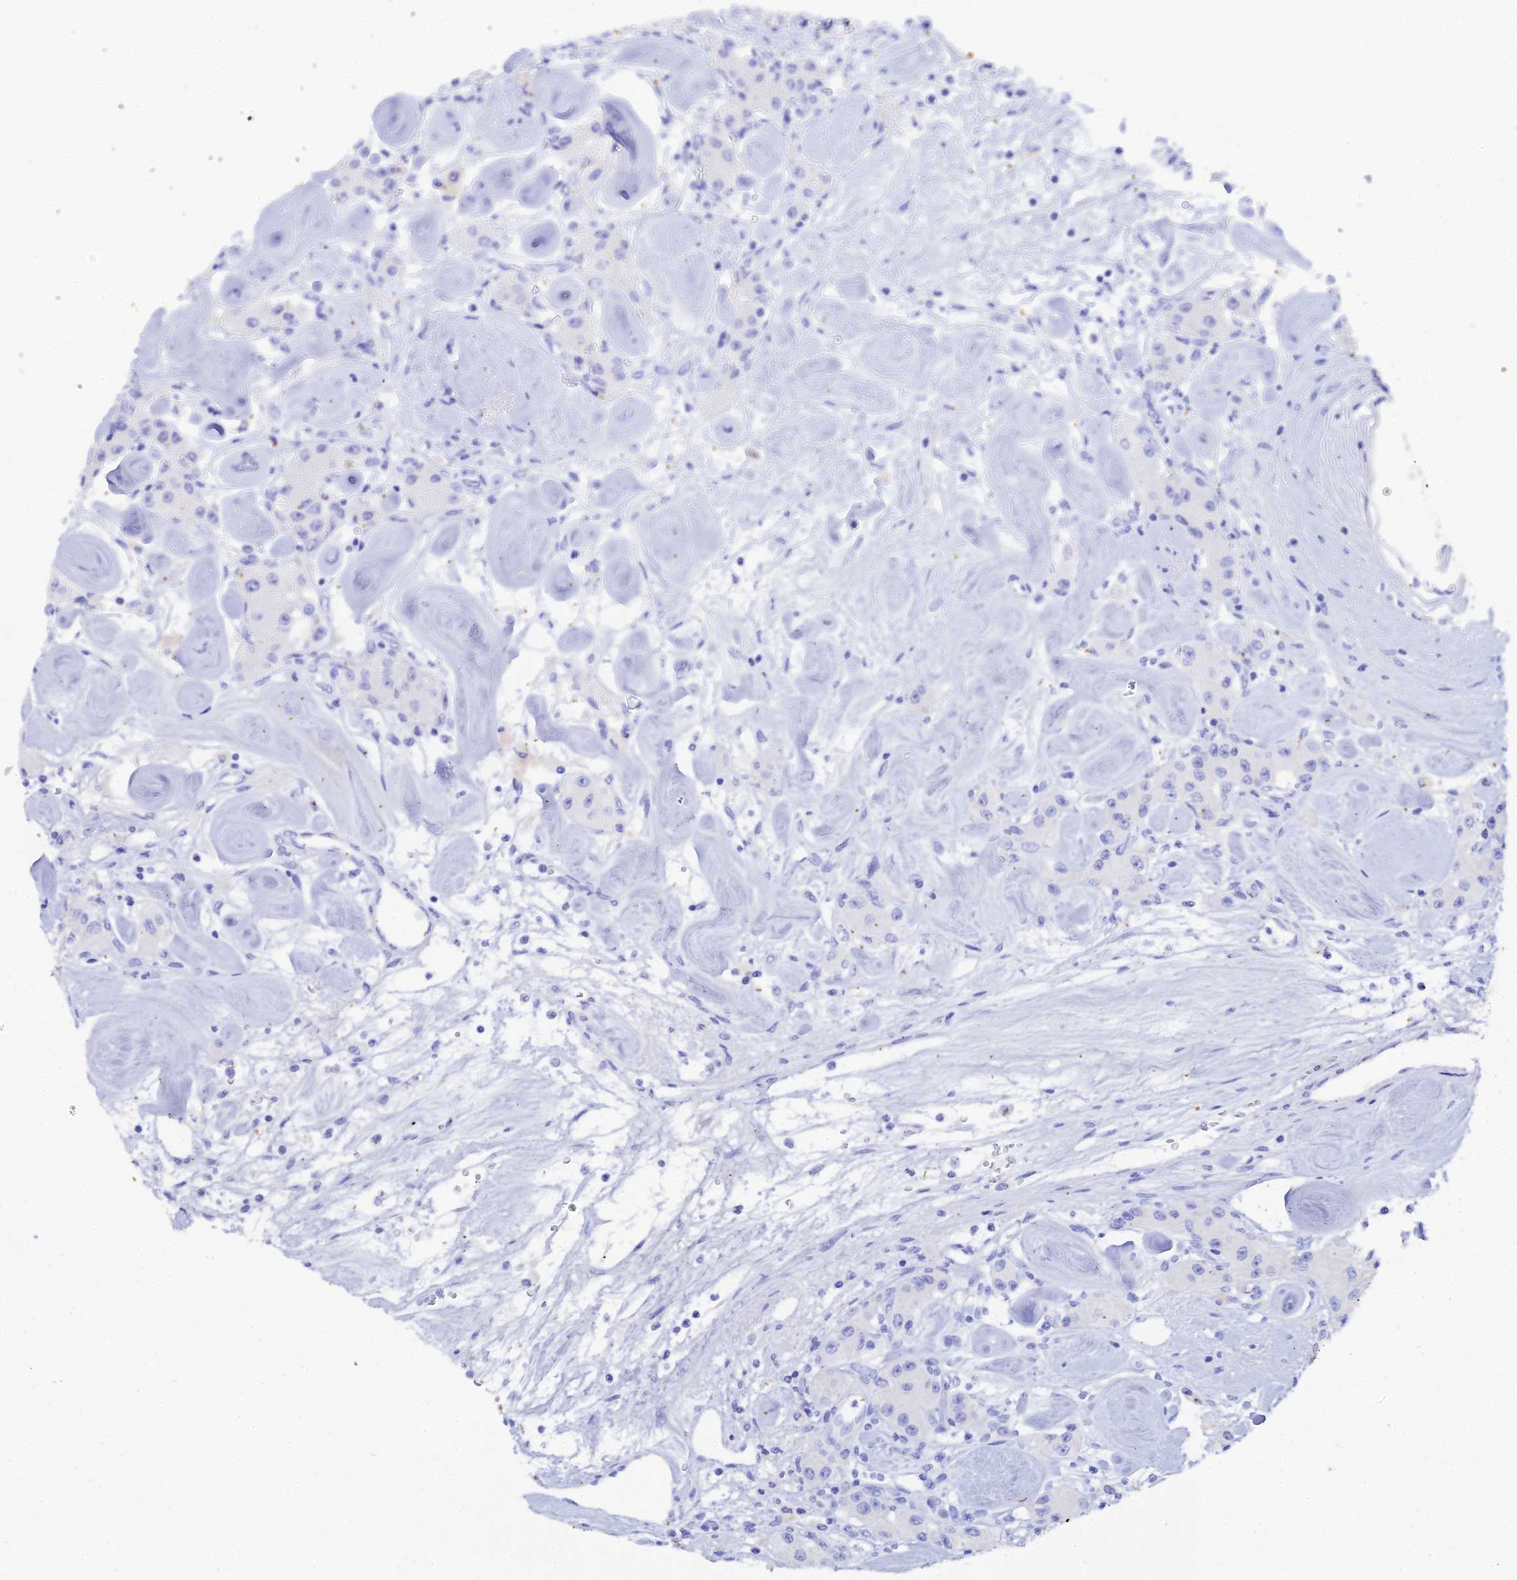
{"staining": {"intensity": "negative", "quantity": "none", "location": "none"}, "tissue": "carcinoid", "cell_type": "Tumor cells", "image_type": "cancer", "snomed": [{"axis": "morphology", "description": "Carcinoid, malignant, NOS"}, {"axis": "topography", "description": "Pancreas"}], "caption": "There is no significant positivity in tumor cells of carcinoid (malignant).", "gene": "CELA3A", "patient": {"sex": "male", "age": 41}}